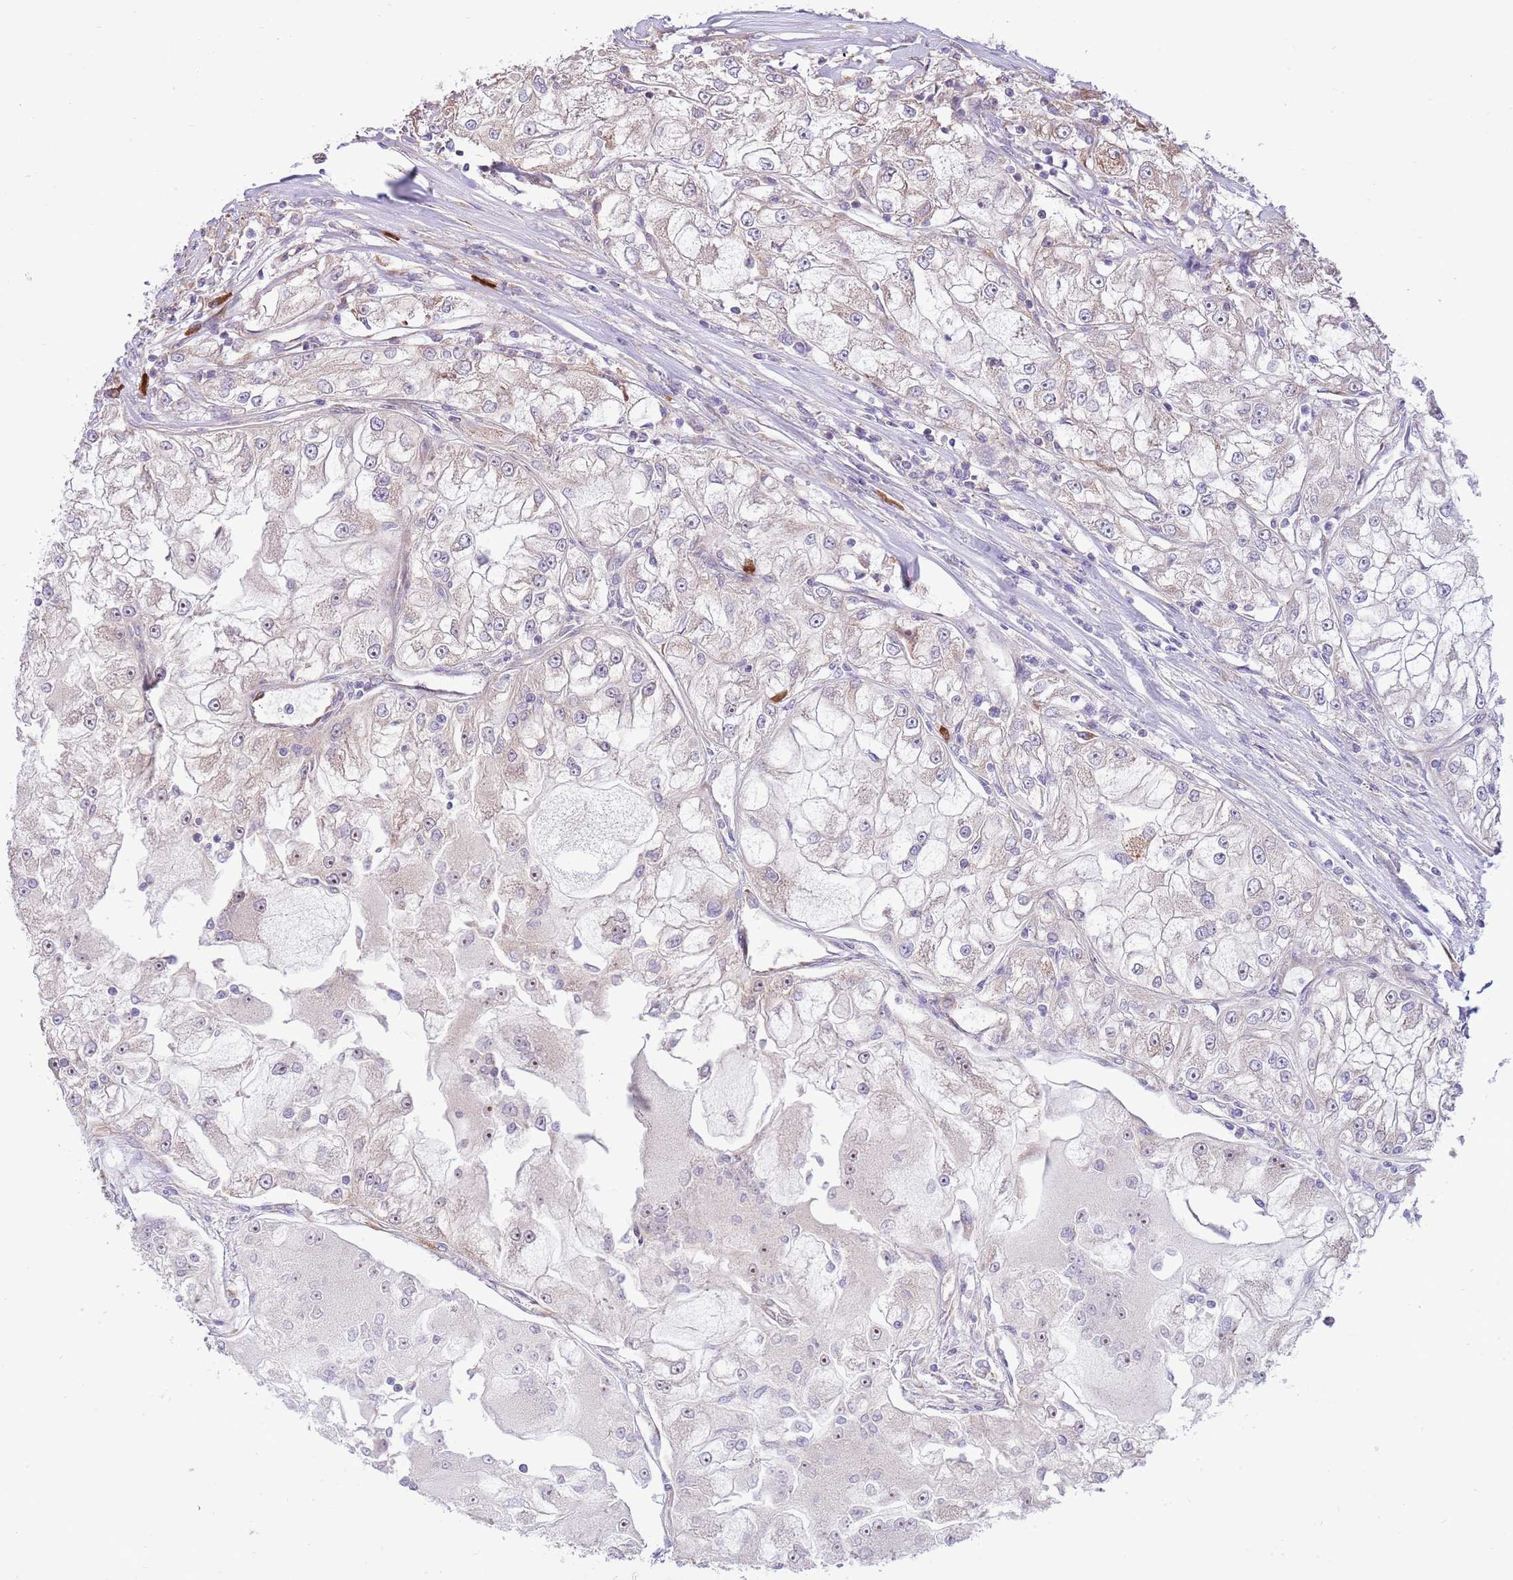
{"staining": {"intensity": "weak", "quantity": "<25%", "location": "cytoplasmic/membranous"}, "tissue": "renal cancer", "cell_type": "Tumor cells", "image_type": "cancer", "snomed": [{"axis": "morphology", "description": "Adenocarcinoma, NOS"}, {"axis": "topography", "description": "Kidney"}], "caption": "This is an IHC photomicrograph of human renal cancer (adenocarcinoma). There is no positivity in tumor cells.", "gene": "DAND5", "patient": {"sex": "female", "age": 72}}